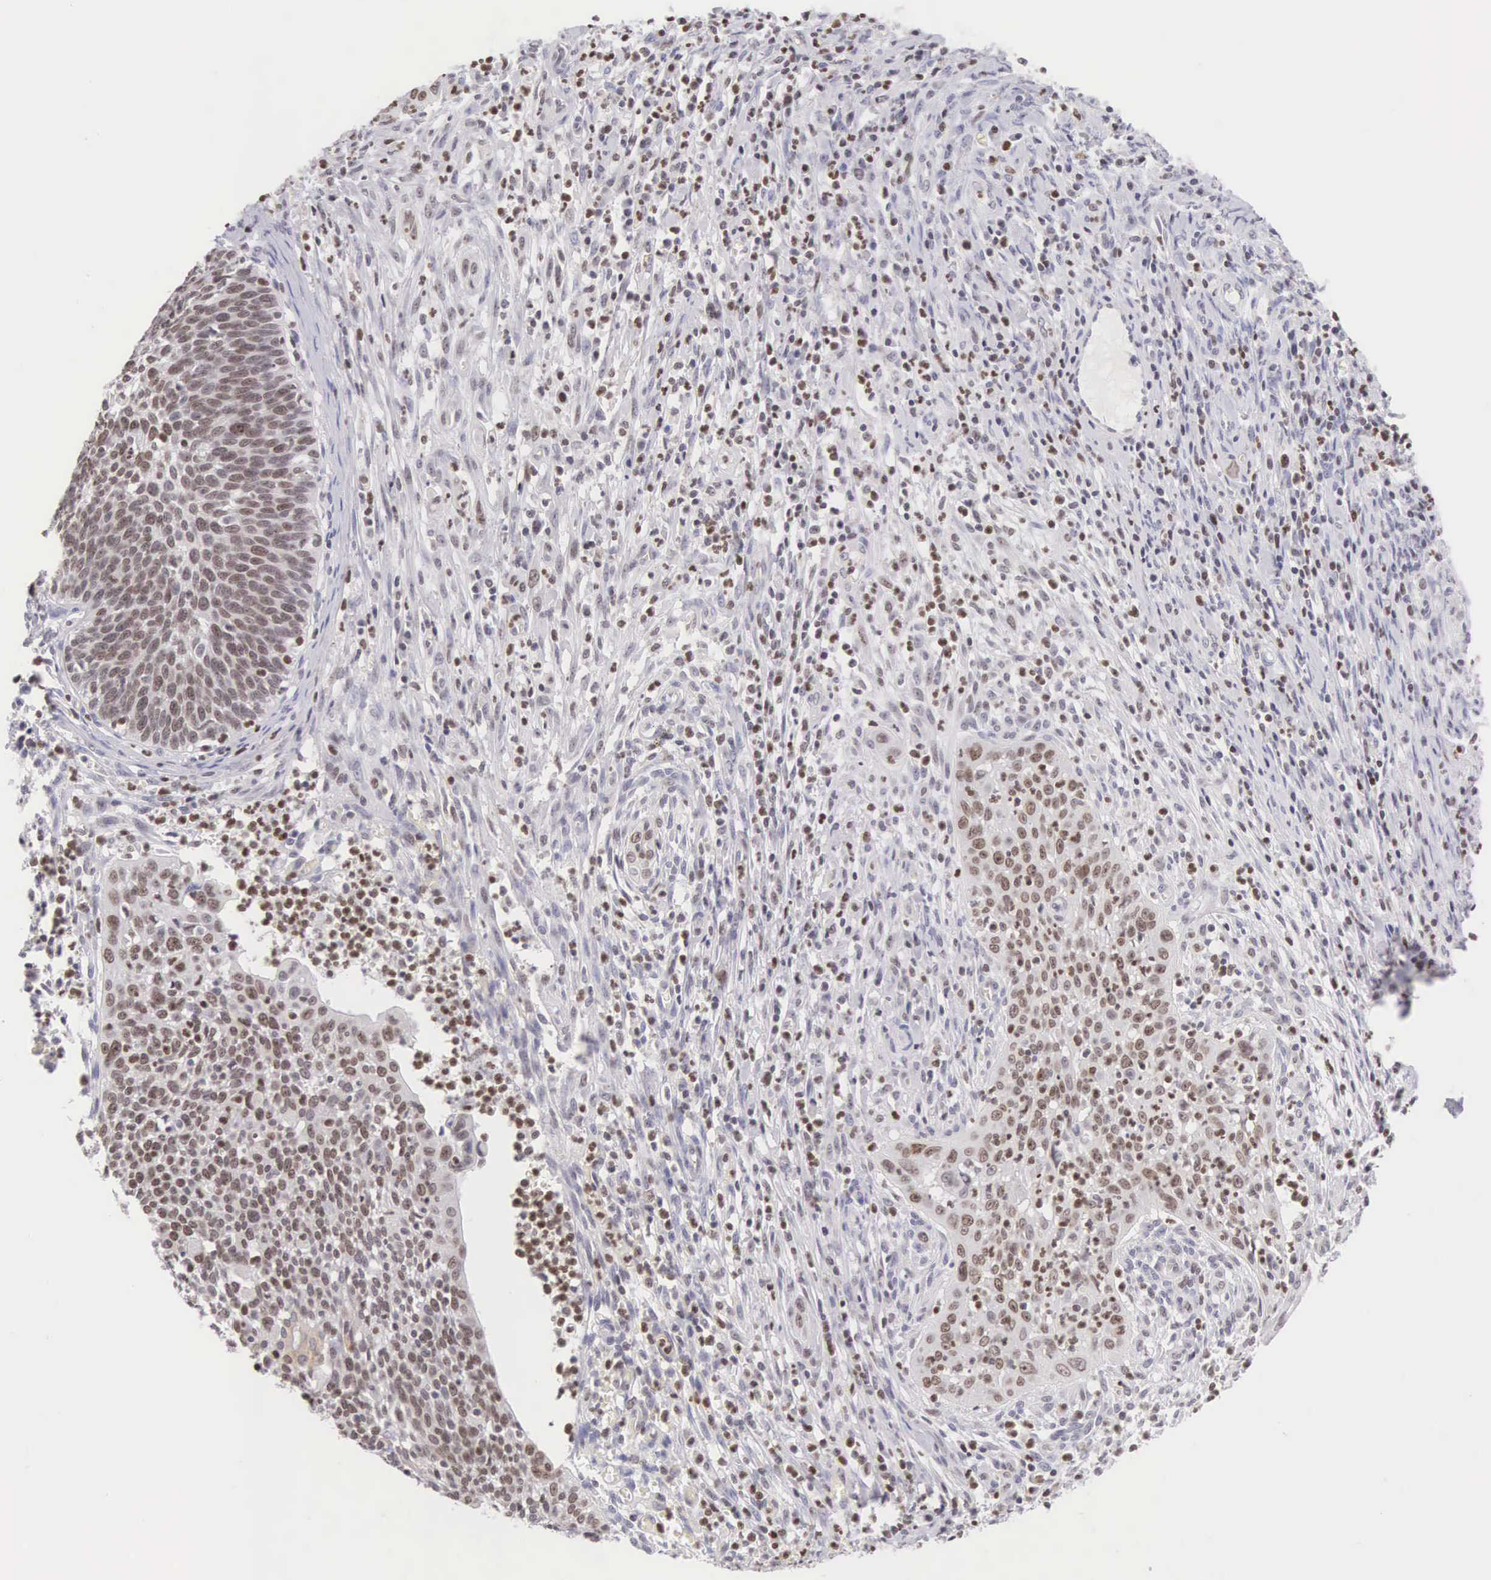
{"staining": {"intensity": "moderate", "quantity": ">75%", "location": "nuclear"}, "tissue": "cervical cancer", "cell_type": "Tumor cells", "image_type": "cancer", "snomed": [{"axis": "morphology", "description": "Squamous cell carcinoma, NOS"}, {"axis": "topography", "description": "Cervix"}], "caption": "Protein expression analysis of squamous cell carcinoma (cervical) shows moderate nuclear positivity in approximately >75% of tumor cells.", "gene": "VRK1", "patient": {"sex": "female", "age": 41}}